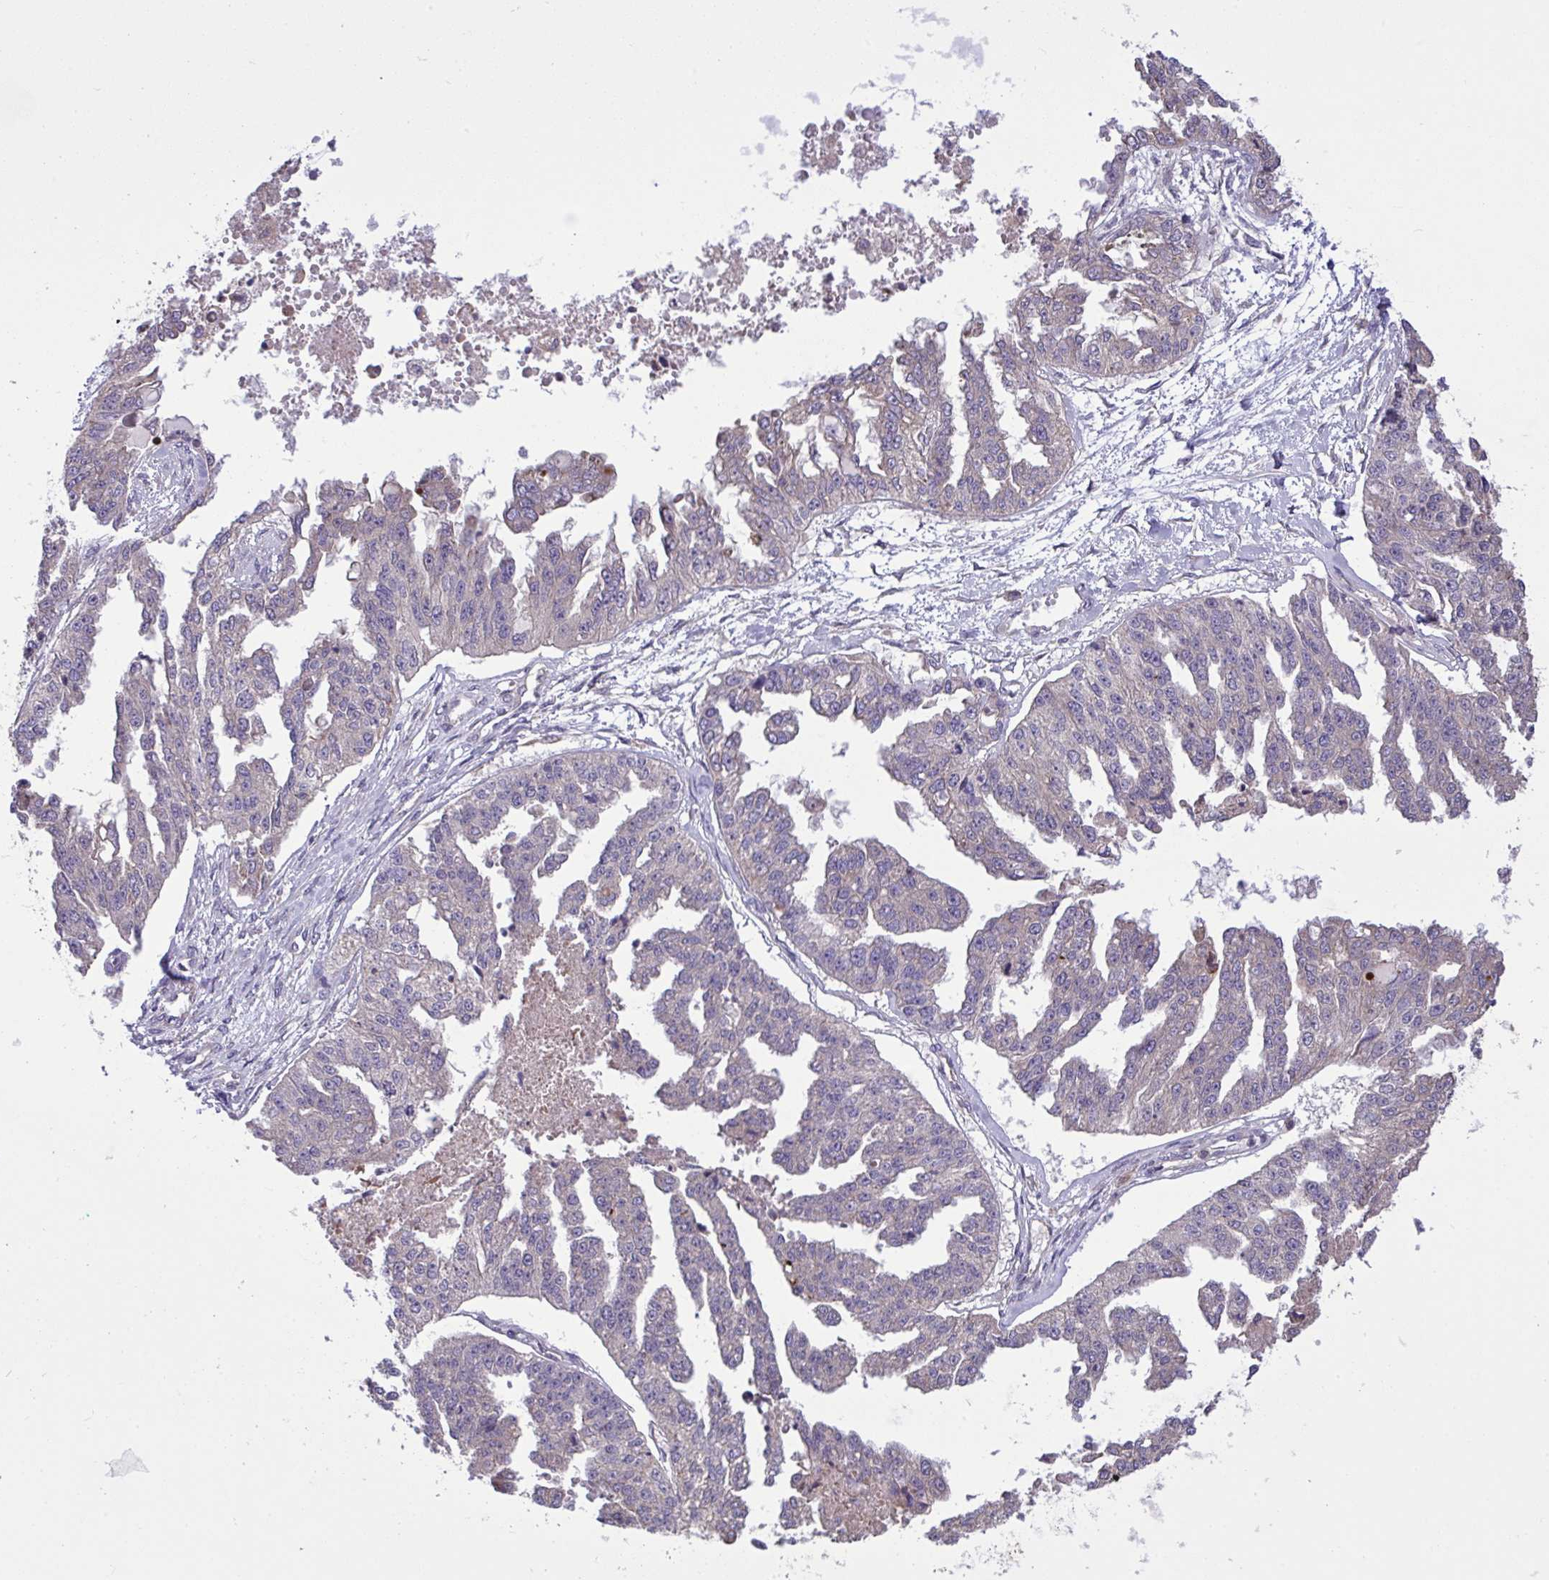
{"staining": {"intensity": "negative", "quantity": "none", "location": "none"}, "tissue": "ovarian cancer", "cell_type": "Tumor cells", "image_type": "cancer", "snomed": [{"axis": "morphology", "description": "Cystadenocarcinoma, serous, NOS"}, {"axis": "topography", "description": "Ovary"}], "caption": "Protein analysis of serous cystadenocarcinoma (ovarian) displays no significant positivity in tumor cells.", "gene": "GRB14", "patient": {"sex": "female", "age": 58}}